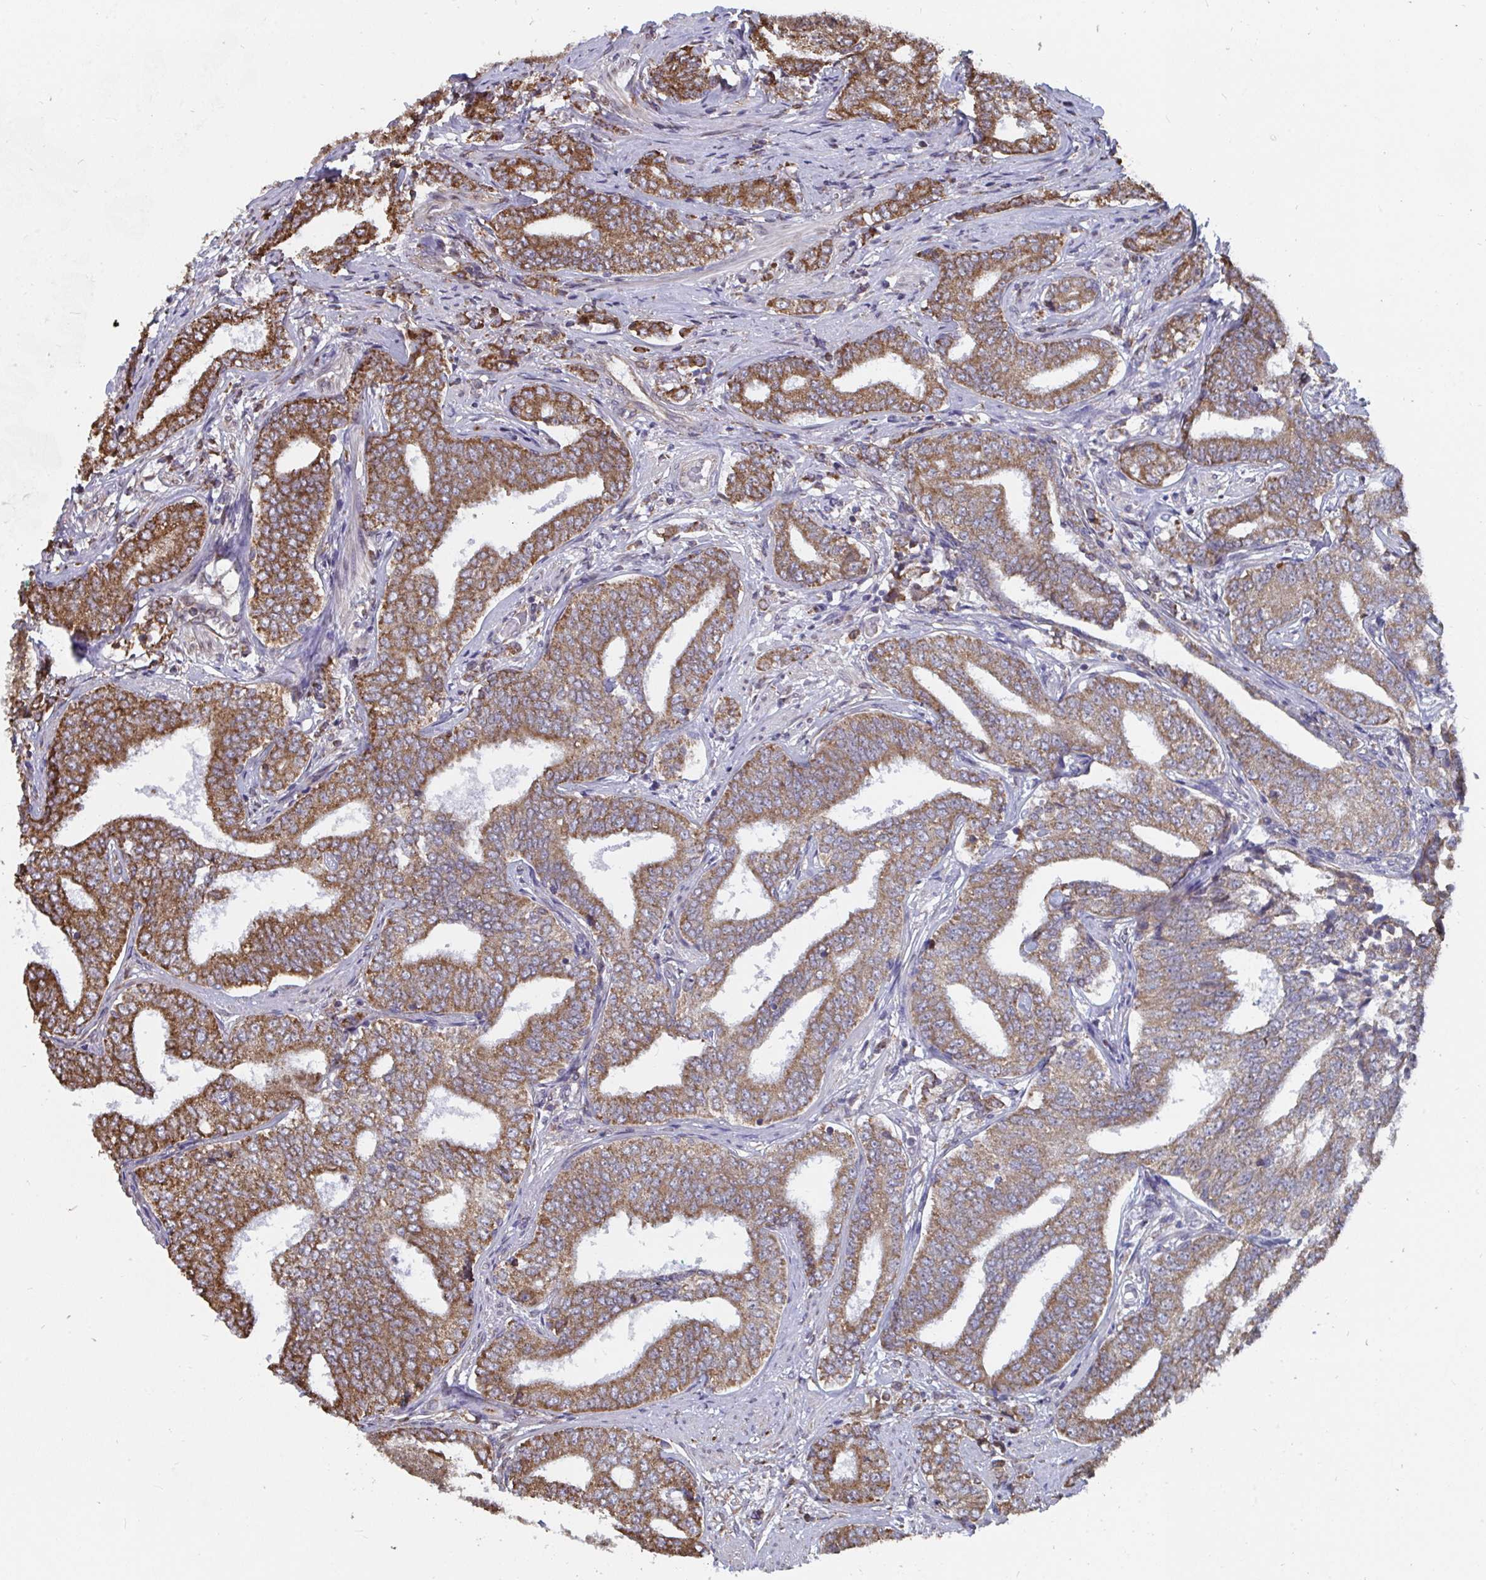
{"staining": {"intensity": "strong", "quantity": ">75%", "location": "cytoplasmic/membranous"}, "tissue": "prostate cancer", "cell_type": "Tumor cells", "image_type": "cancer", "snomed": [{"axis": "morphology", "description": "Adenocarcinoma, High grade"}, {"axis": "topography", "description": "Prostate"}], "caption": "A high-resolution photomicrograph shows immunohistochemistry staining of prostate adenocarcinoma (high-grade), which demonstrates strong cytoplasmic/membranous expression in about >75% of tumor cells.", "gene": "ELAVL1", "patient": {"sex": "male", "age": 72}}